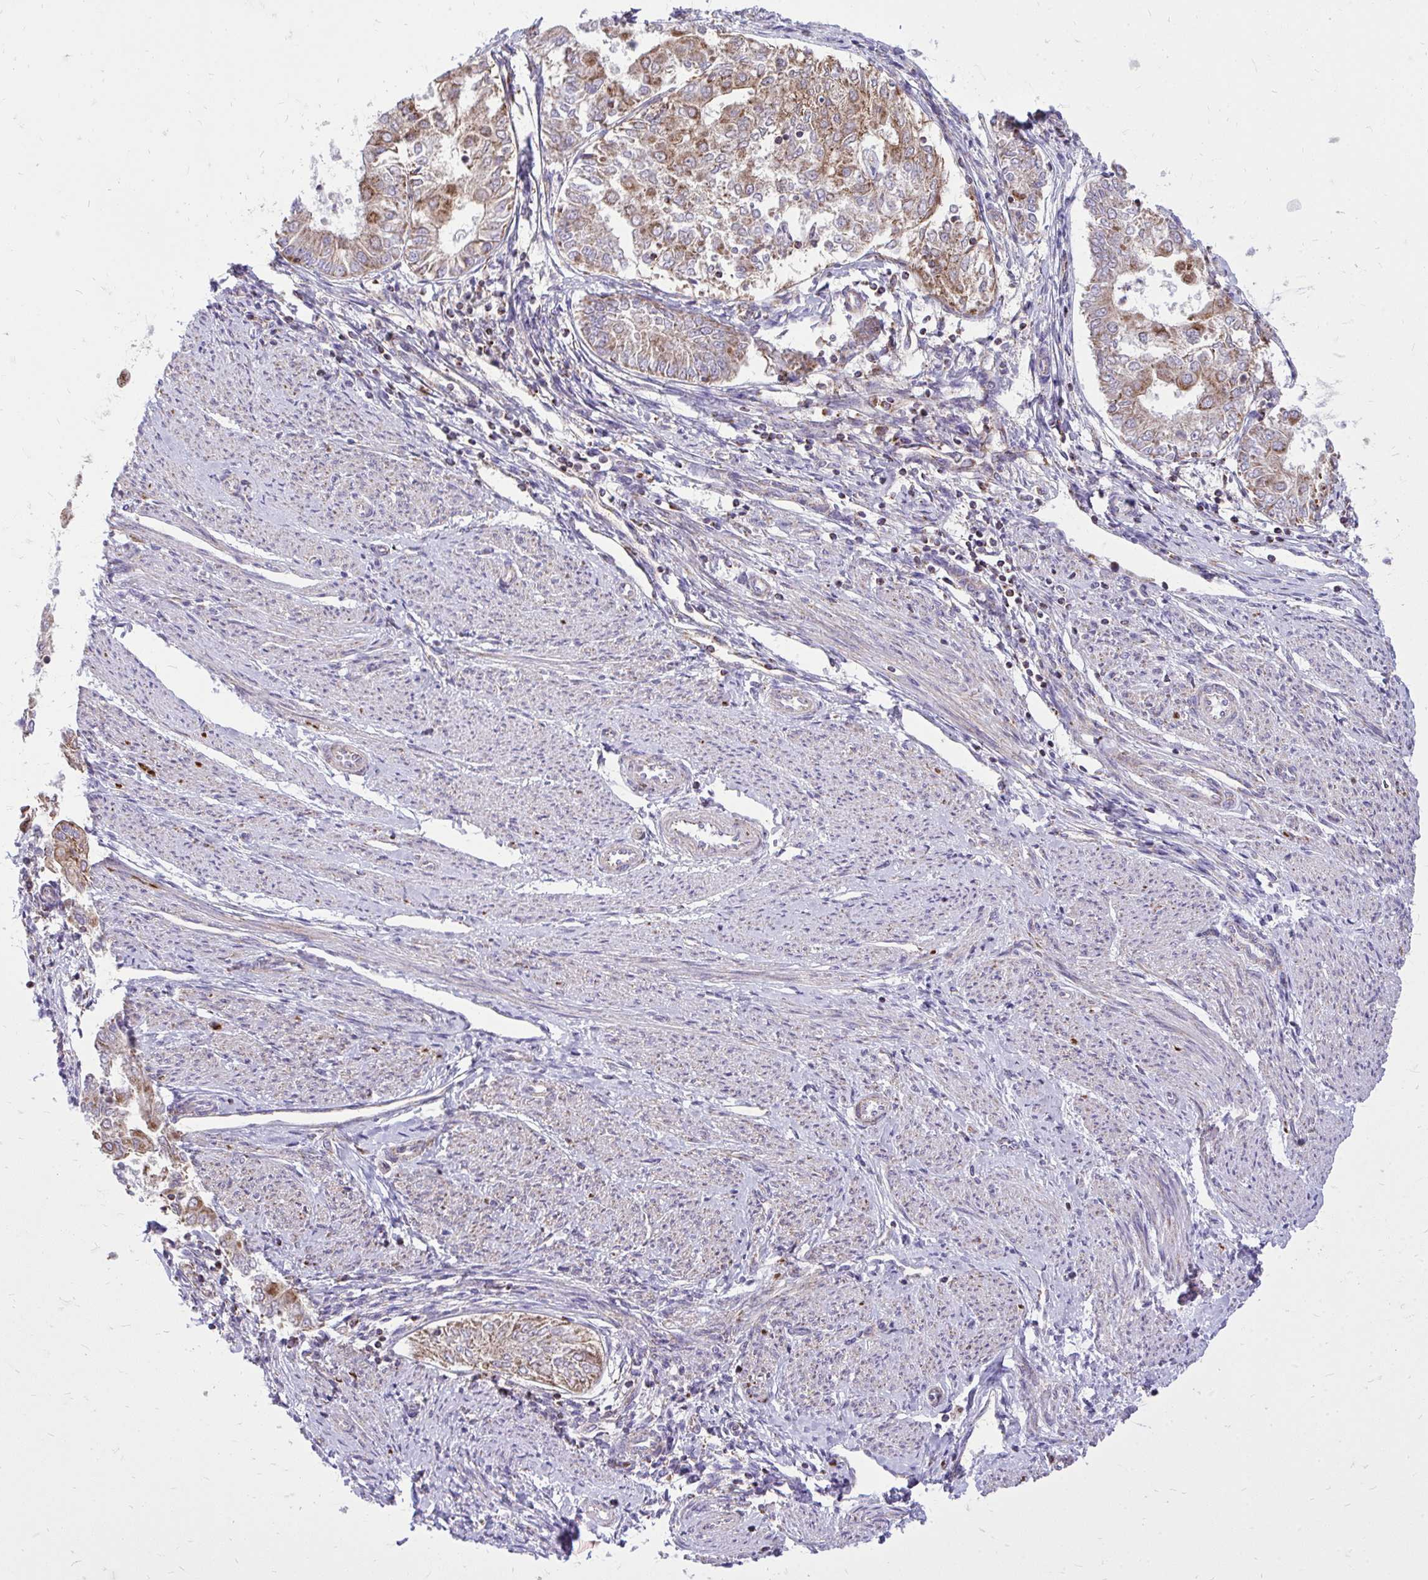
{"staining": {"intensity": "moderate", "quantity": ">75%", "location": "cytoplasmic/membranous"}, "tissue": "endometrial cancer", "cell_type": "Tumor cells", "image_type": "cancer", "snomed": [{"axis": "morphology", "description": "Adenocarcinoma, NOS"}, {"axis": "topography", "description": "Endometrium"}], "caption": "IHC of human endometrial adenocarcinoma exhibits medium levels of moderate cytoplasmic/membranous expression in about >75% of tumor cells. (DAB (3,3'-diaminobenzidine) = brown stain, brightfield microscopy at high magnification).", "gene": "SPTBN2", "patient": {"sex": "female", "age": 68}}